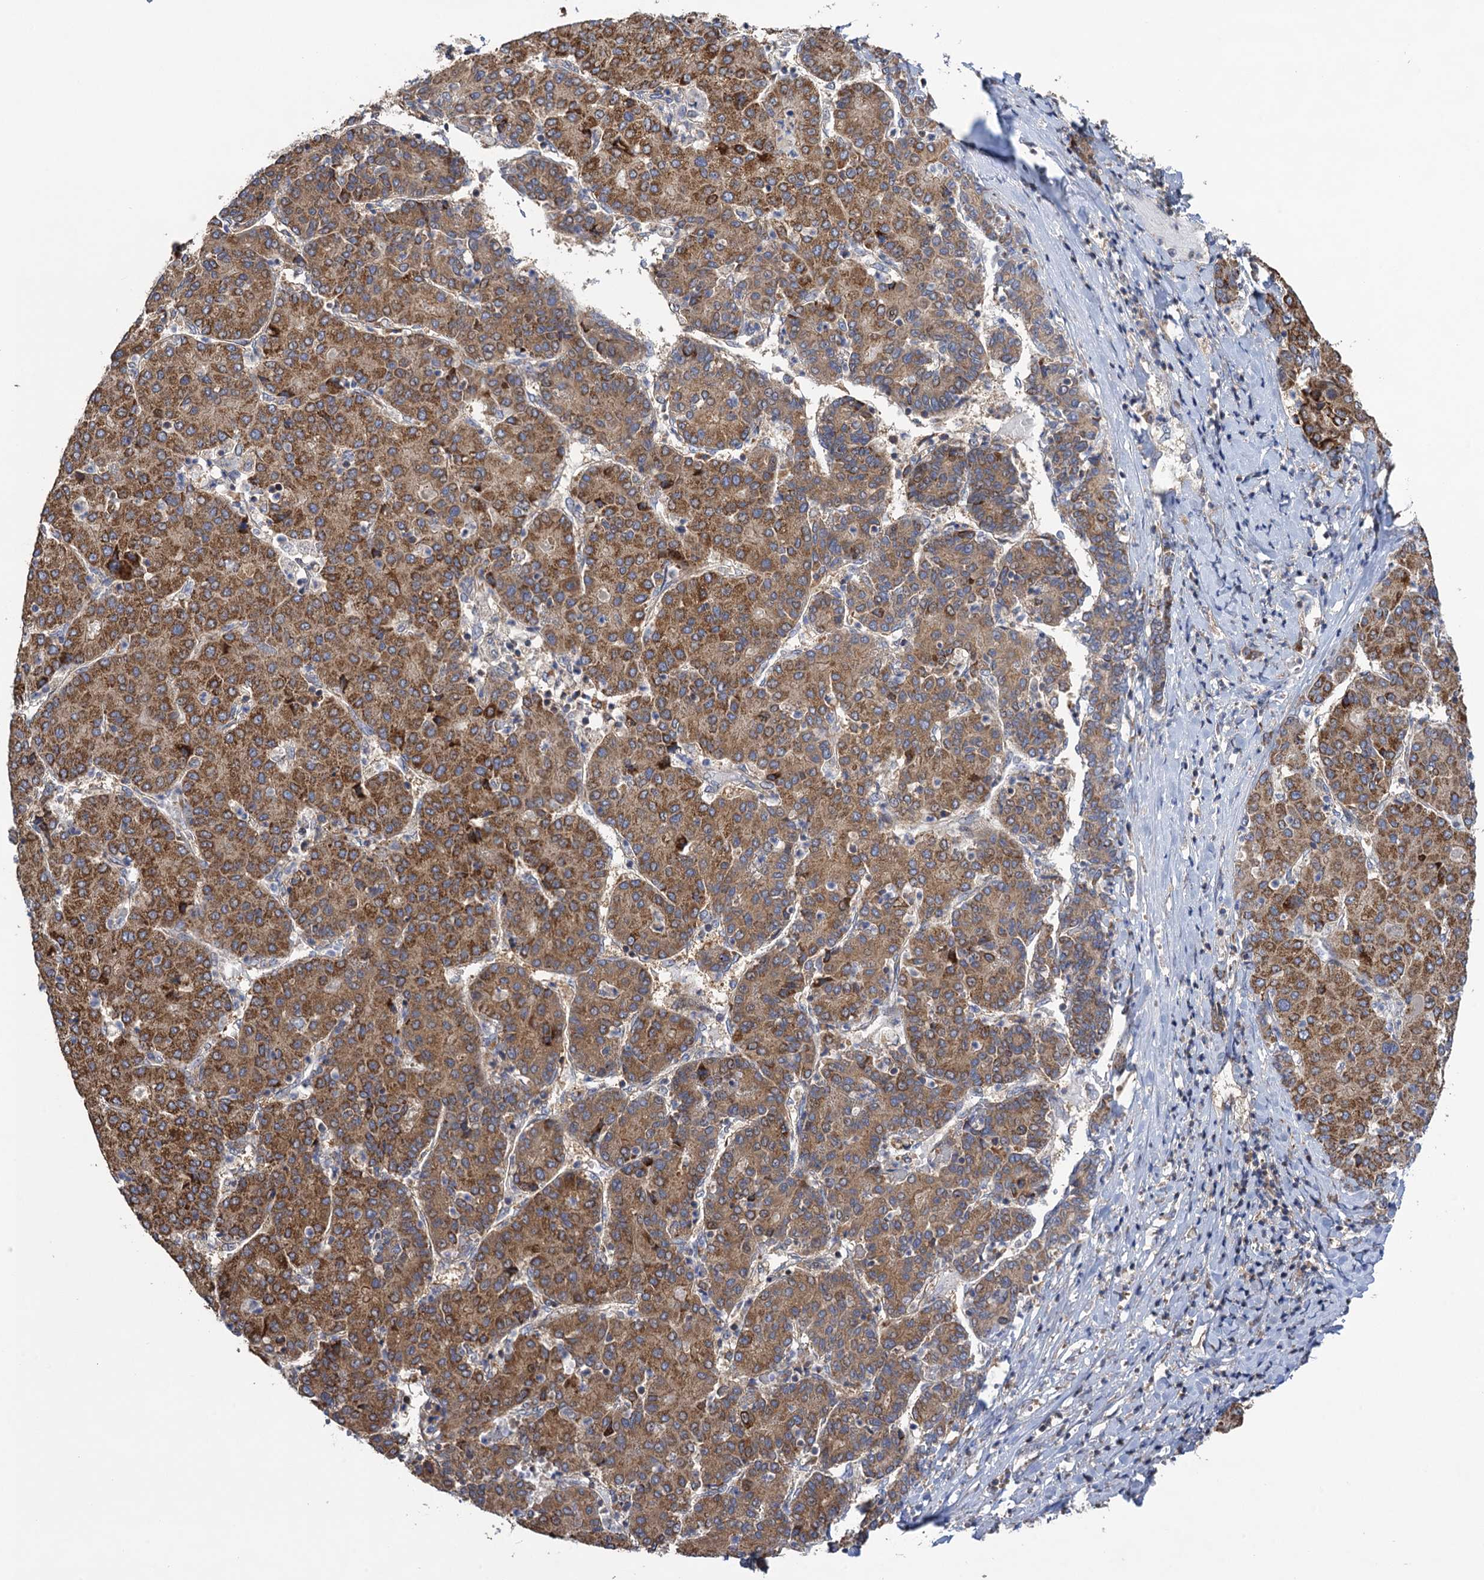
{"staining": {"intensity": "moderate", "quantity": ">75%", "location": "cytoplasmic/membranous"}, "tissue": "liver cancer", "cell_type": "Tumor cells", "image_type": "cancer", "snomed": [{"axis": "morphology", "description": "Carcinoma, Hepatocellular, NOS"}, {"axis": "topography", "description": "Liver"}], "caption": "DAB immunohistochemical staining of human liver hepatocellular carcinoma demonstrates moderate cytoplasmic/membranous protein positivity in about >75% of tumor cells. Using DAB (brown) and hematoxylin (blue) stains, captured at high magnification using brightfield microscopy.", "gene": "WDR88", "patient": {"sex": "male", "age": 65}}